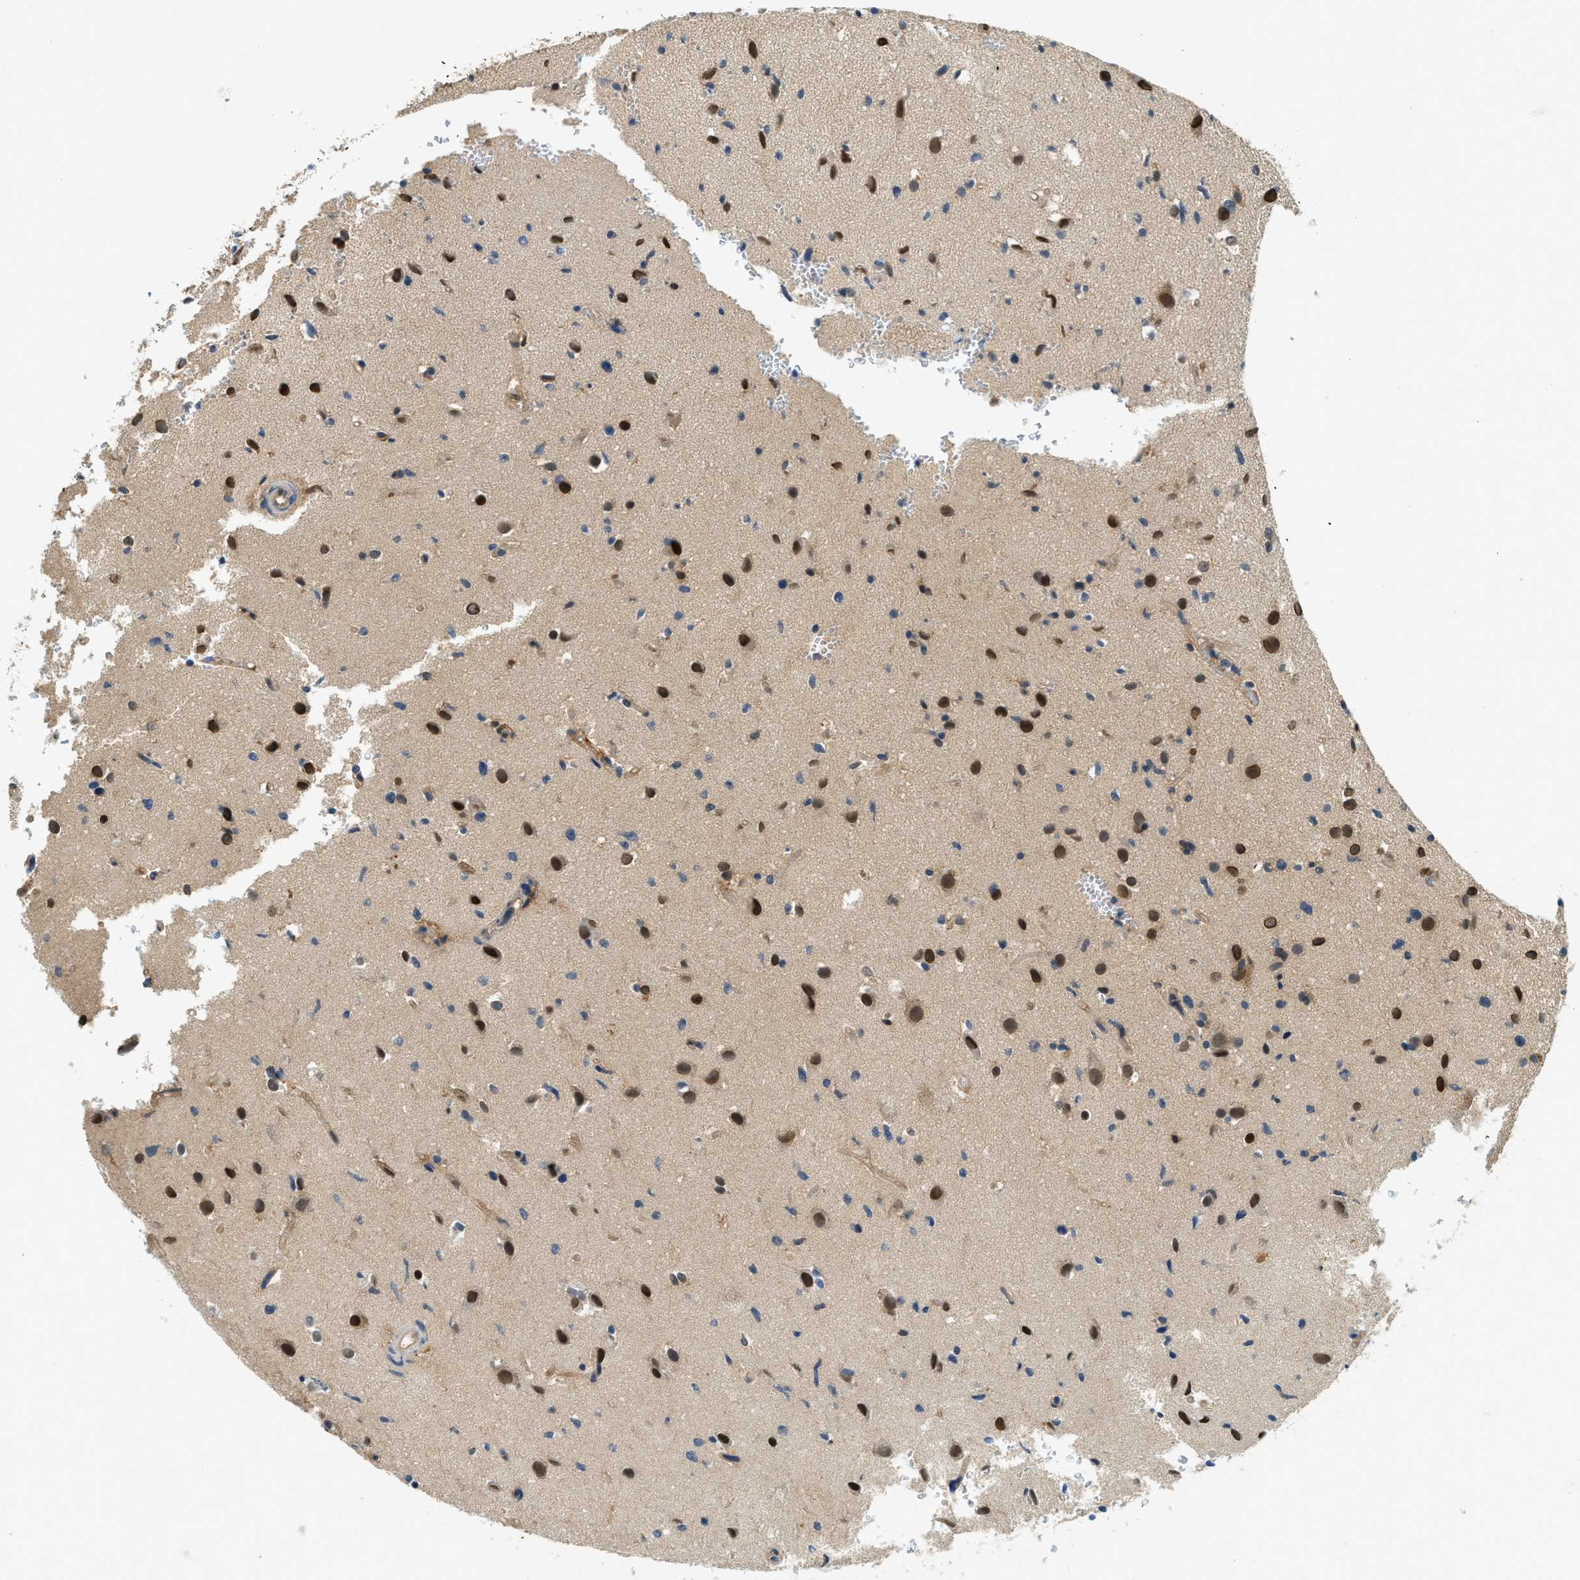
{"staining": {"intensity": "strong", "quantity": "25%-75%", "location": "nuclear"}, "tissue": "glioma", "cell_type": "Tumor cells", "image_type": "cancer", "snomed": [{"axis": "morphology", "description": "Glioma, malignant, High grade"}, {"axis": "topography", "description": "Brain"}], "caption": "High-magnification brightfield microscopy of glioma stained with DAB (3,3'-diaminobenzidine) (brown) and counterstained with hematoxylin (blue). tumor cells exhibit strong nuclear positivity is appreciated in approximately25%-75% of cells. The staining was performed using DAB, with brown indicating positive protein expression. Nuclei are stained blue with hematoxylin.", "gene": "GMPPB", "patient": {"sex": "male", "age": 33}}